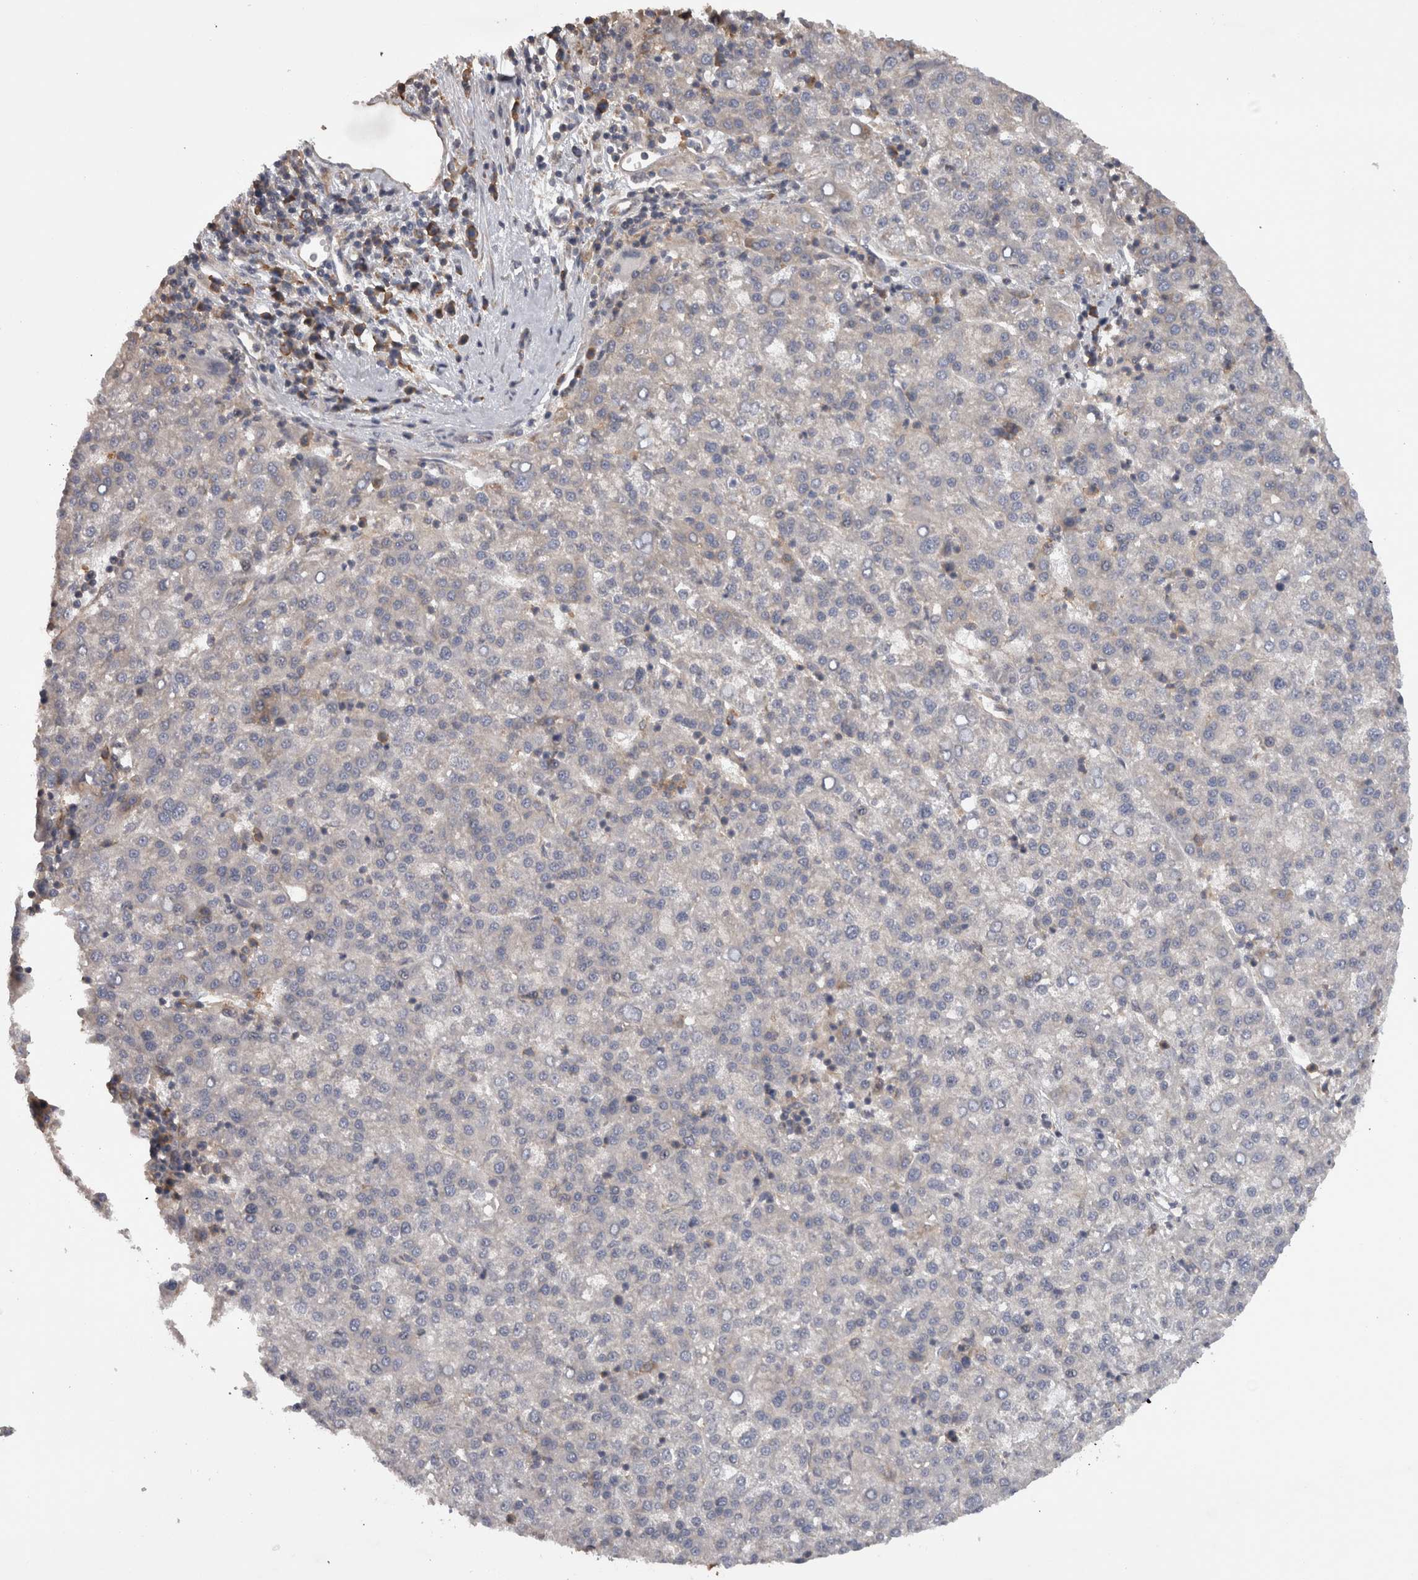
{"staining": {"intensity": "weak", "quantity": "<25%", "location": "cytoplasmic/membranous"}, "tissue": "liver cancer", "cell_type": "Tumor cells", "image_type": "cancer", "snomed": [{"axis": "morphology", "description": "Carcinoma, Hepatocellular, NOS"}, {"axis": "topography", "description": "Liver"}], "caption": "High magnification brightfield microscopy of liver cancer (hepatocellular carcinoma) stained with DAB (3,3'-diaminobenzidine) (brown) and counterstained with hematoxylin (blue): tumor cells show no significant expression. (DAB immunohistochemistry, high magnification).", "gene": "SMCR8", "patient": {"sex": "female", "age": 58}}